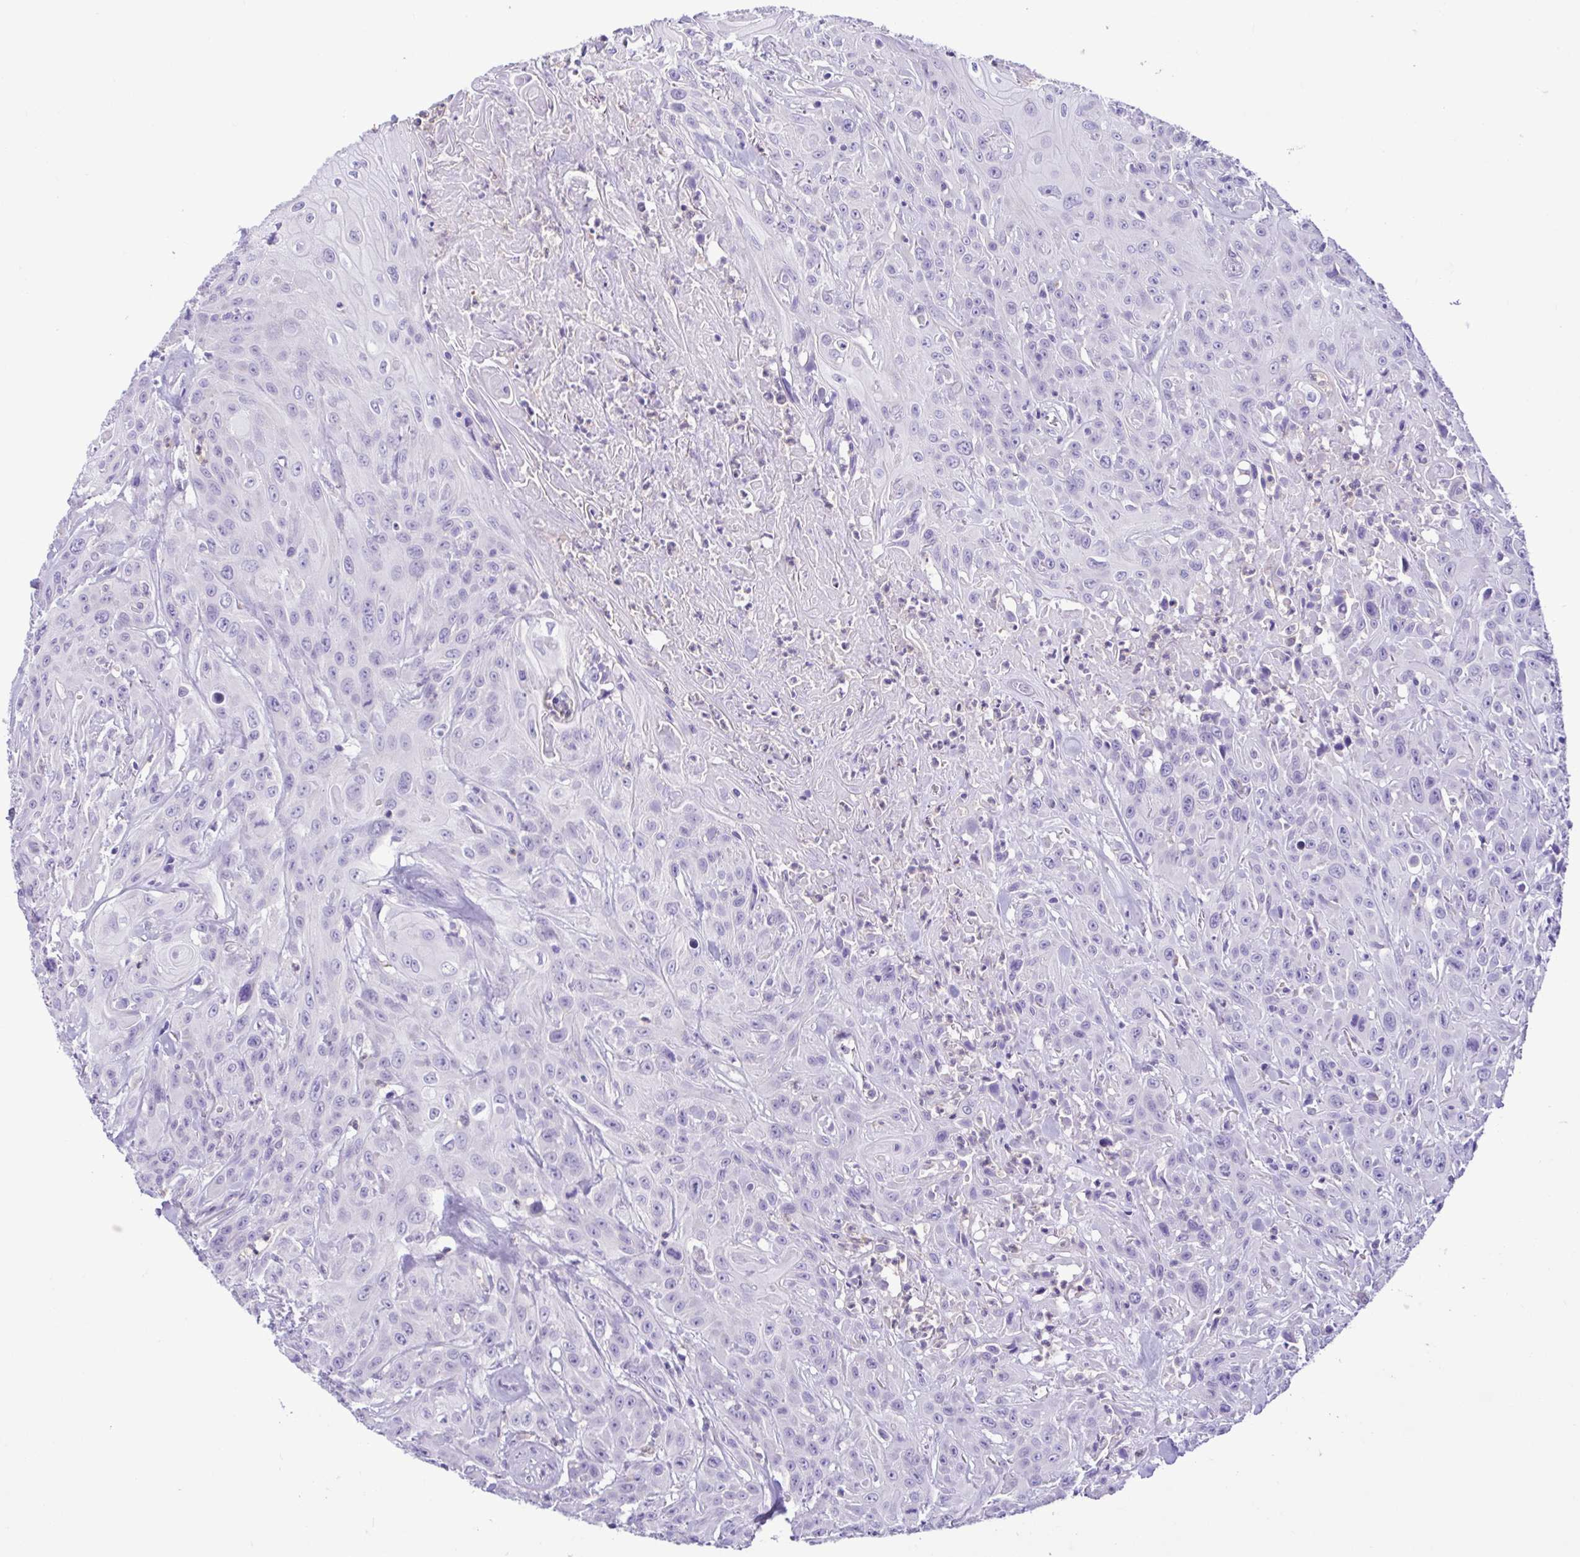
{"staining": {"intensity": "negative", "quantity": "none", "location": "none"}, "tissue": "head and neck cancer", "cell_type": "Tumor cells", "image_type": "cancer", "snomed": [{"axis": "morphology", "description": "Squamous cell carcinoma, NOS"}, {"axis": "topography", "description": "Skin"}, {"axis": "topography", "description": "Head-Neck"}], "caption": "Head and neck squamous cell carcinoma stained for a protein using immunohistochemistry (IHC) demonstrates no expression tumor cells.", "gene": "CBY2", "patient": {"sex": "male", "age": 80}}